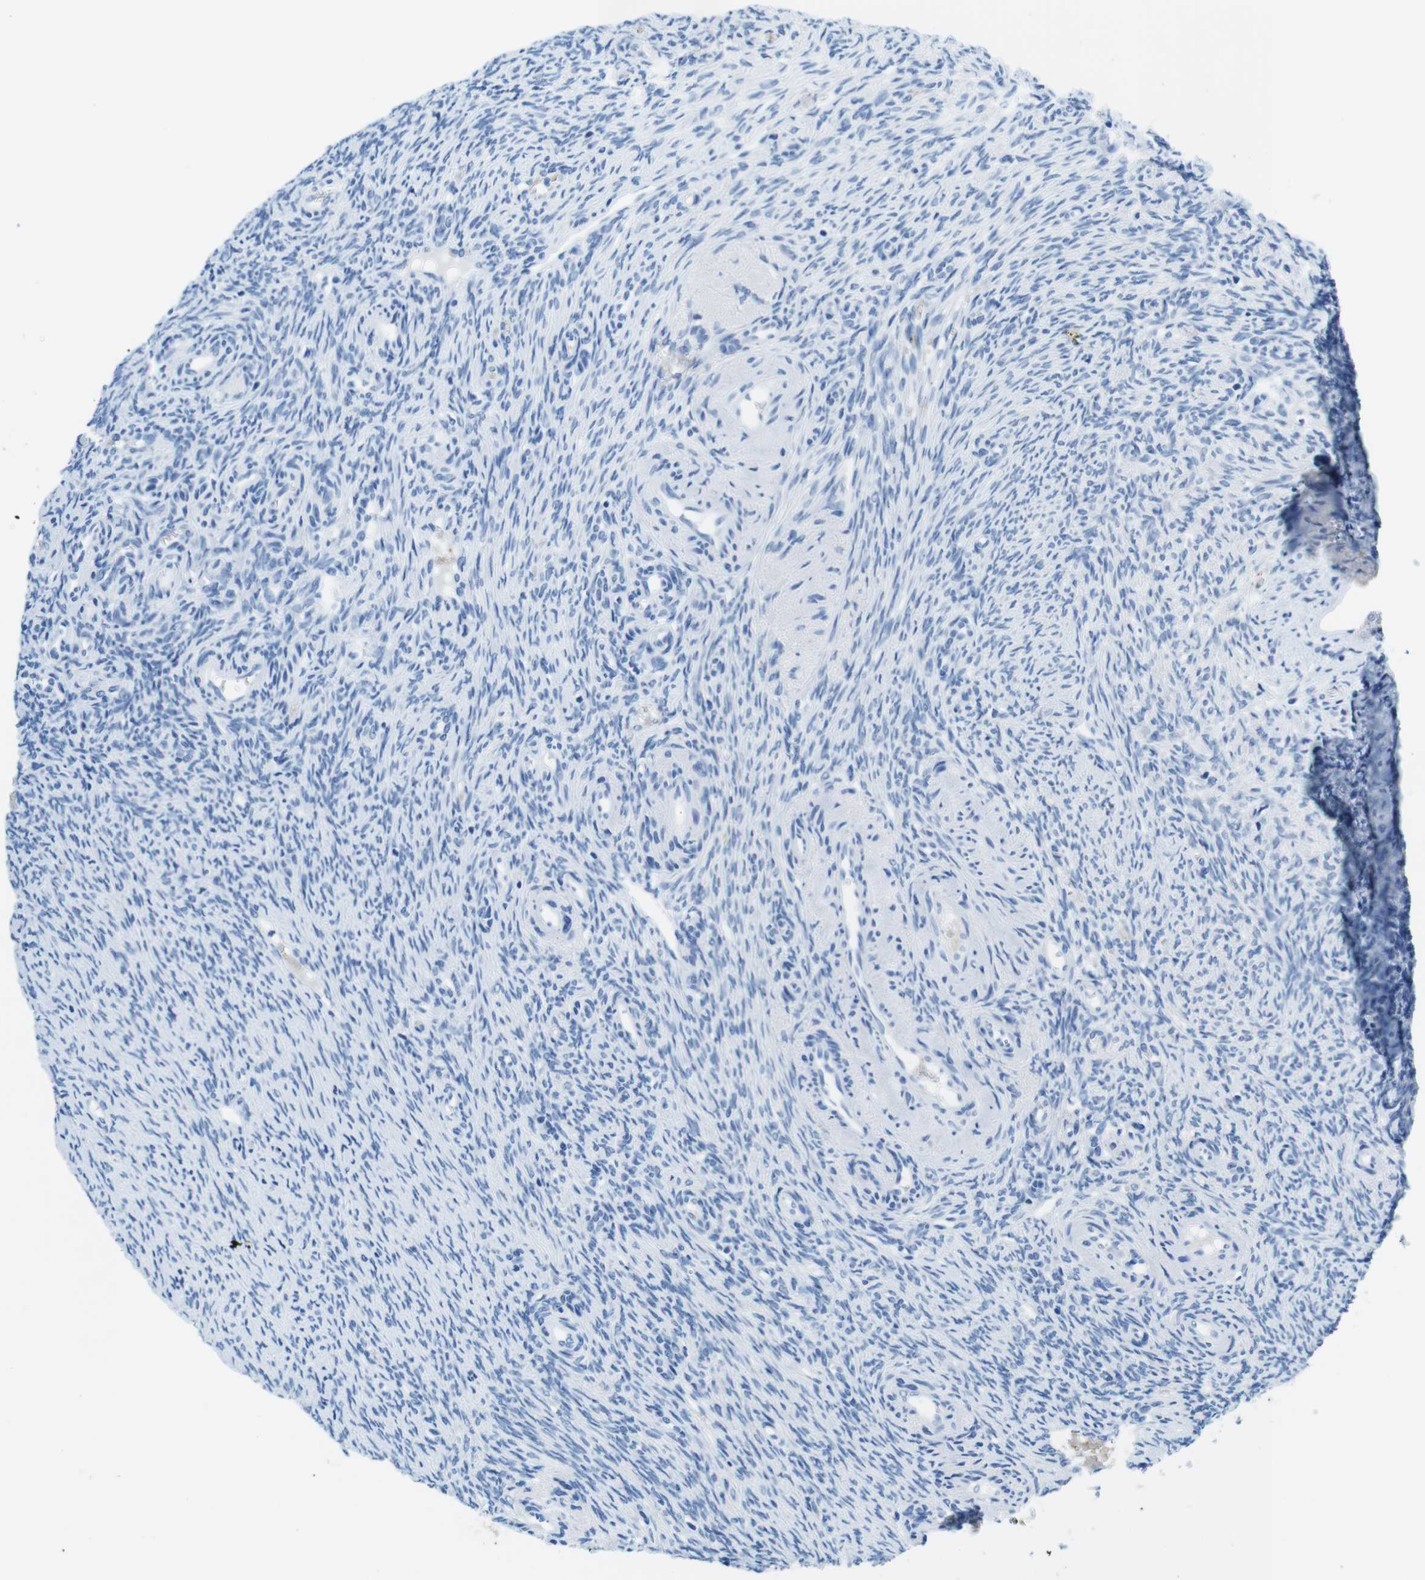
{"staining": {"intensity": "negative", "quantity": "none", "location": "none"}, "tissue": "ovary", "cell_type": "Follicle cells", "image_type": "normal", "snomed": [{"axis": "morphology", "description": "Normal tissue, NOS"}, {"axis": "topography", "description": "Ovary"}], "caption": "Immunohistochemistry of benign human ovary displays no expression in follicle cells. (Stains: DAB IHC with hematoxylin counter stain, Microscopy: brightfield microscopy at high magnification).", "gene": "TFAP2C", "patient": {"sex": "female", "age": 41}}